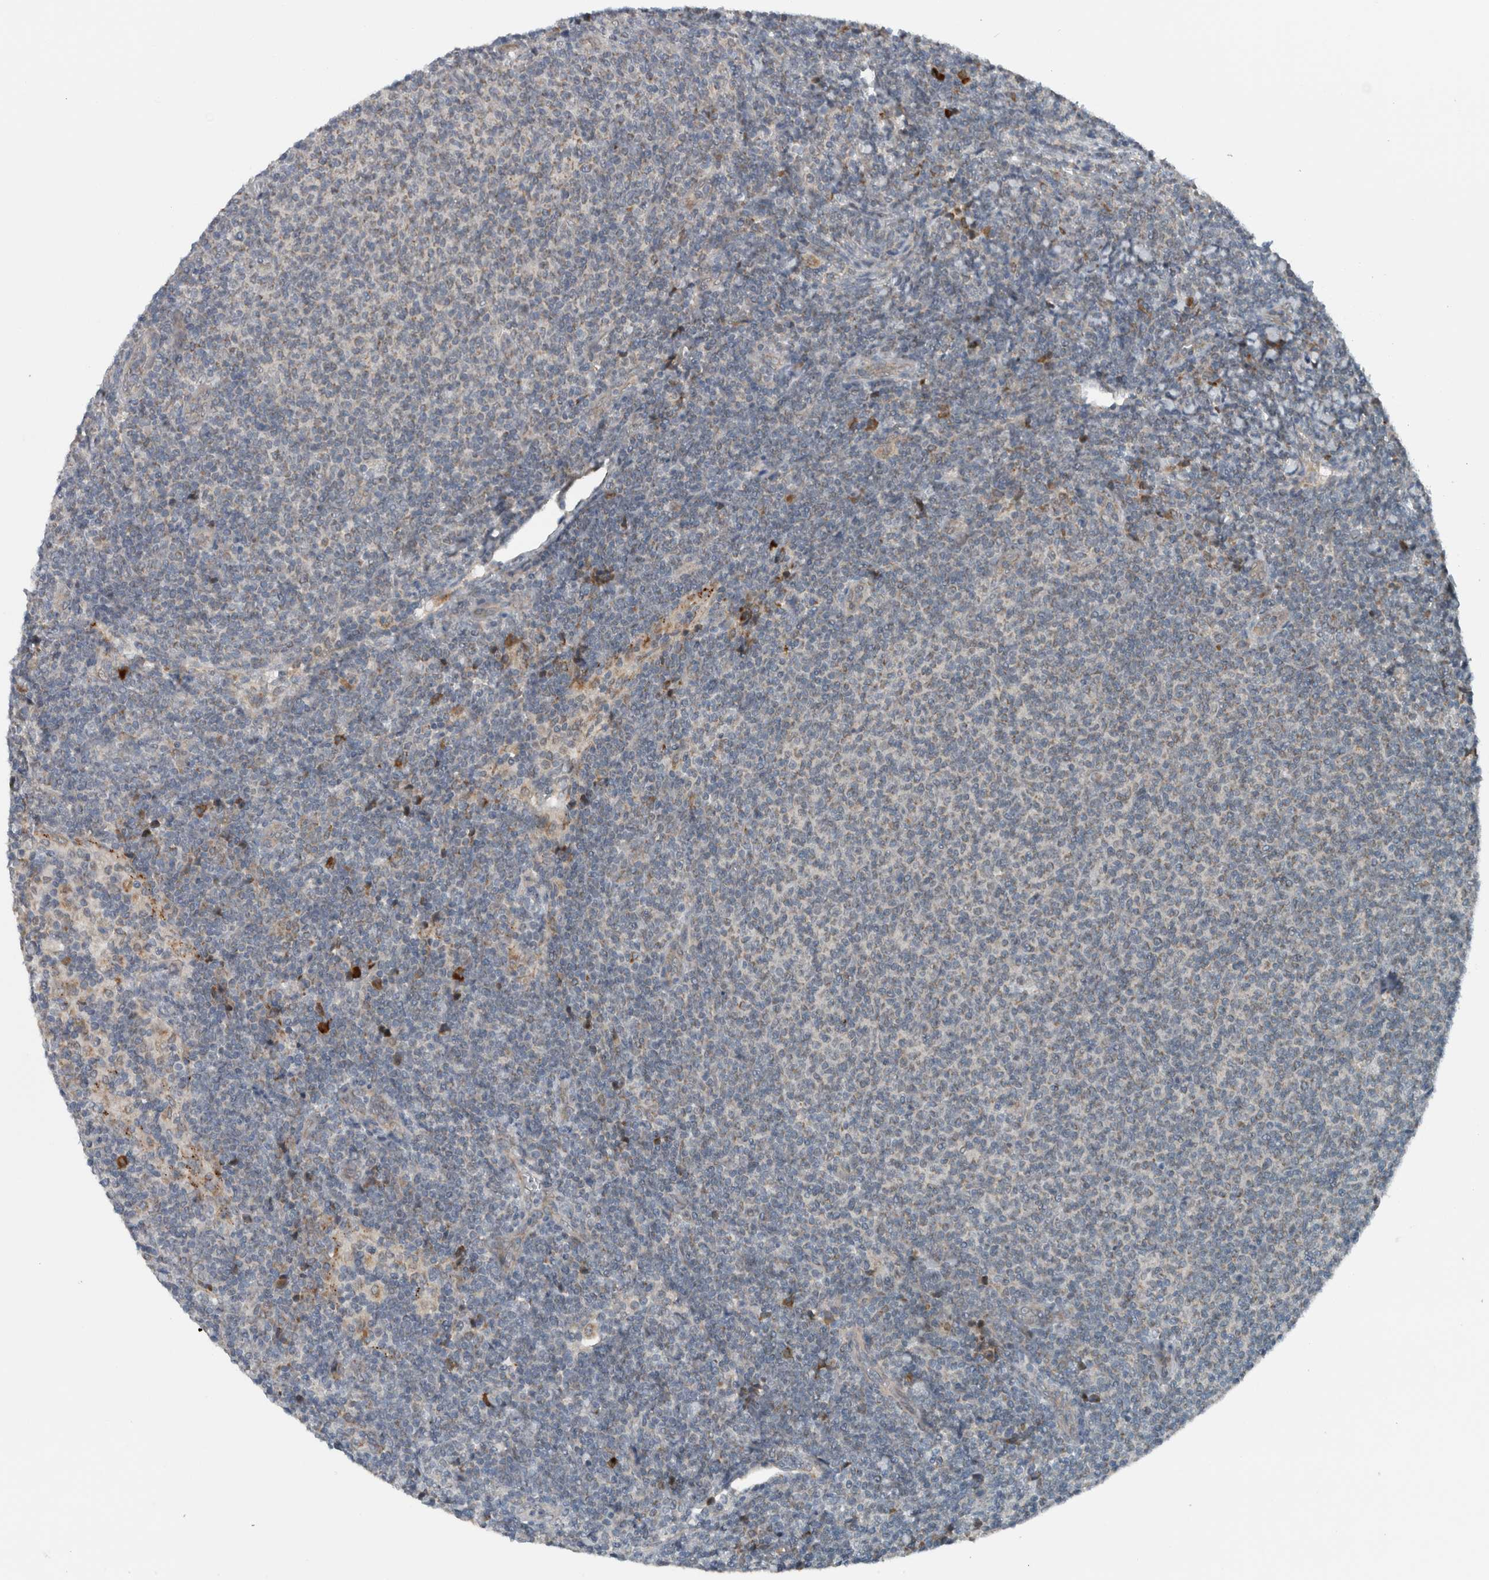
{"staining": {"intensity": "negative", "quantity": "none", "location": "none"}, "tissue": "lymphoma", "cell_type": "Tumor cells", "image_type": "cancer", "snomed": [{"axis": "morphology", "description": "Malignant lymphoma, non-Hodgkin's type, Low grade"}, {"axis": "topography", "description": "Lymph node"}], "caption": "Immunohistochemistry (IHC) photomicrograph of neoplastic tissue: human lymphoma stained with DAB displays no significant protein expression in tumor cells.", "gene": "GBA2", "patient": {"sex": "male", "age": 66}}